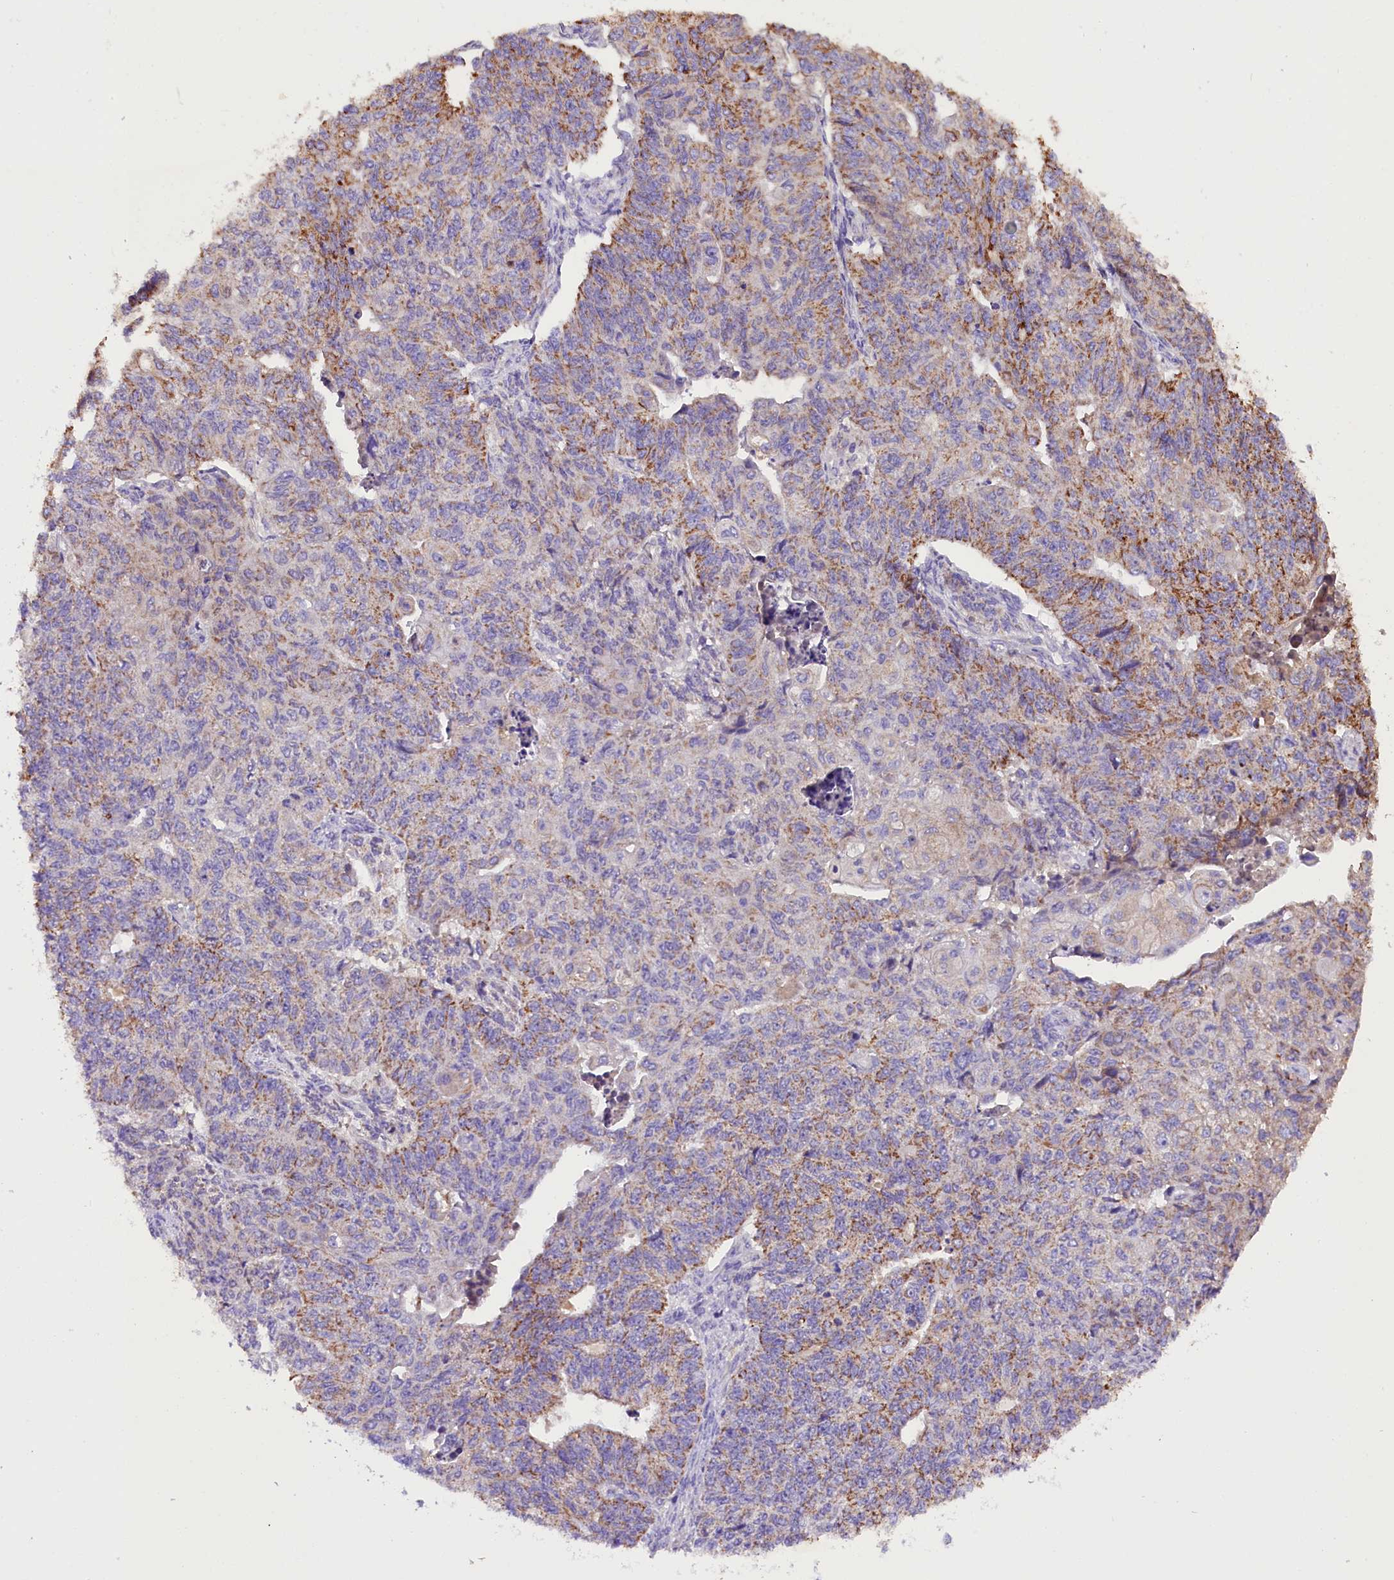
{"staining": {"intensity": "moderate", "quantity": "25%-75%", "location": "cytoplasmic/membranous"}, "tissue": "endometrial cancer", "cell_type": "Tumor cells", "image_type": "cancer", "snomed": [{"axis": "morphology", "description": "Adenocarcinoma, NOS"}, {"axis": "topography", "description": "Endometrium"}], "caption": "Endometrial cancer (adenocarcinoma) was stained to show a protein in brown. There is medium levels of moderate cytoplasmic/membranous positivity in approximately 25%-75% of tumor cells.", "gene": "SIX5", "patient": {"sex": "female", "age": 32}}